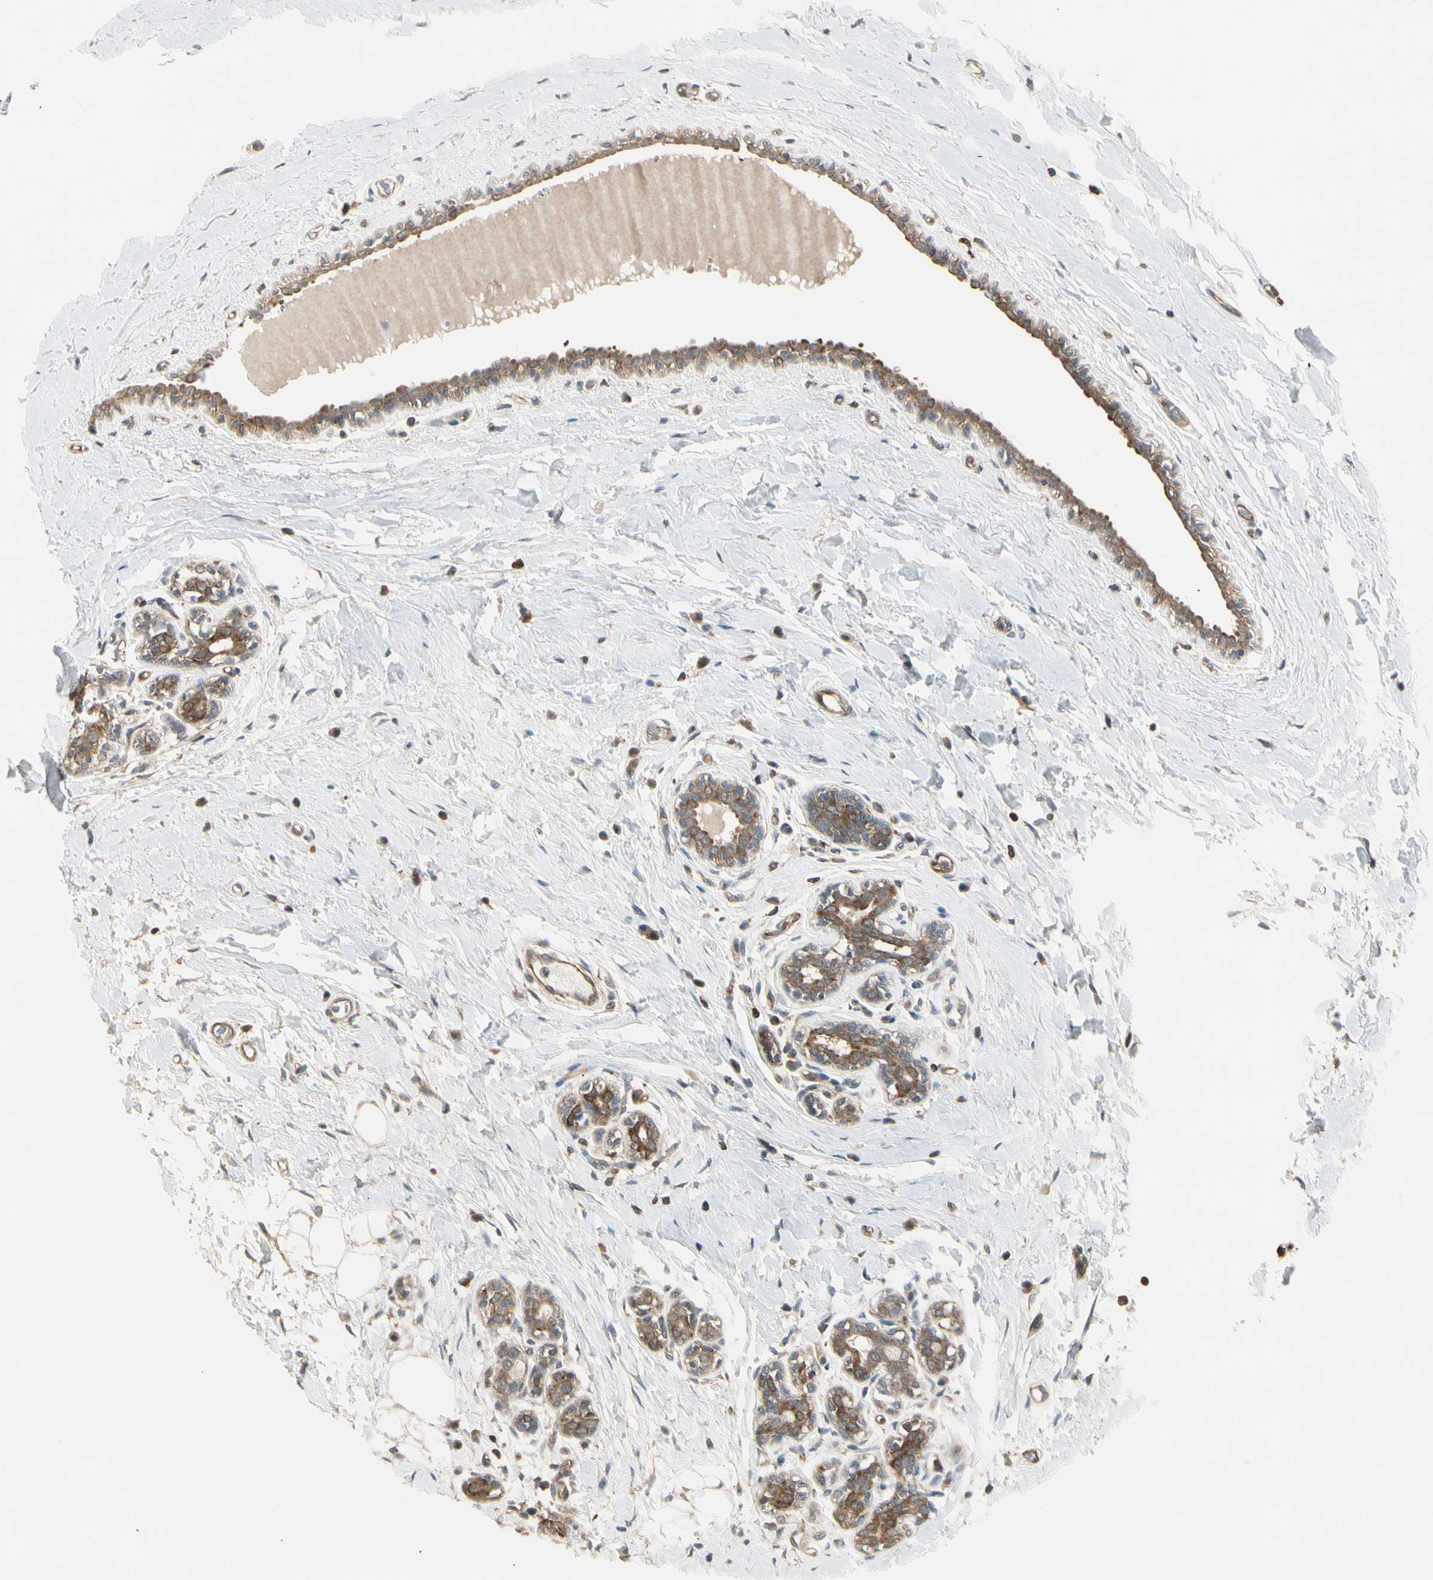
{"staining": {"intensity": "moderate", "quantity": ">75%", "location": "cytoplasmic/membranous"}, "tissue": "breast cancer", "cell_type": "Tumor cells", "image_type": "cancer", "snomed": [{"axis": "morphology", "description": "Normal tissue, NOS"}, {"axis": "morphology", "description": "Duct carcinoma"}, {"axis": "topography", "description": "Breast"}], "caption": "A brown stain shows moderate cytoplasmic/membranous expression of a protein in human breast invasive ductal carcinoma tumor cells. (IHC, brightfield microscopy, high magnification).", "gene": "OXSR1", "patient": {"sex": "female", "age": 40}}